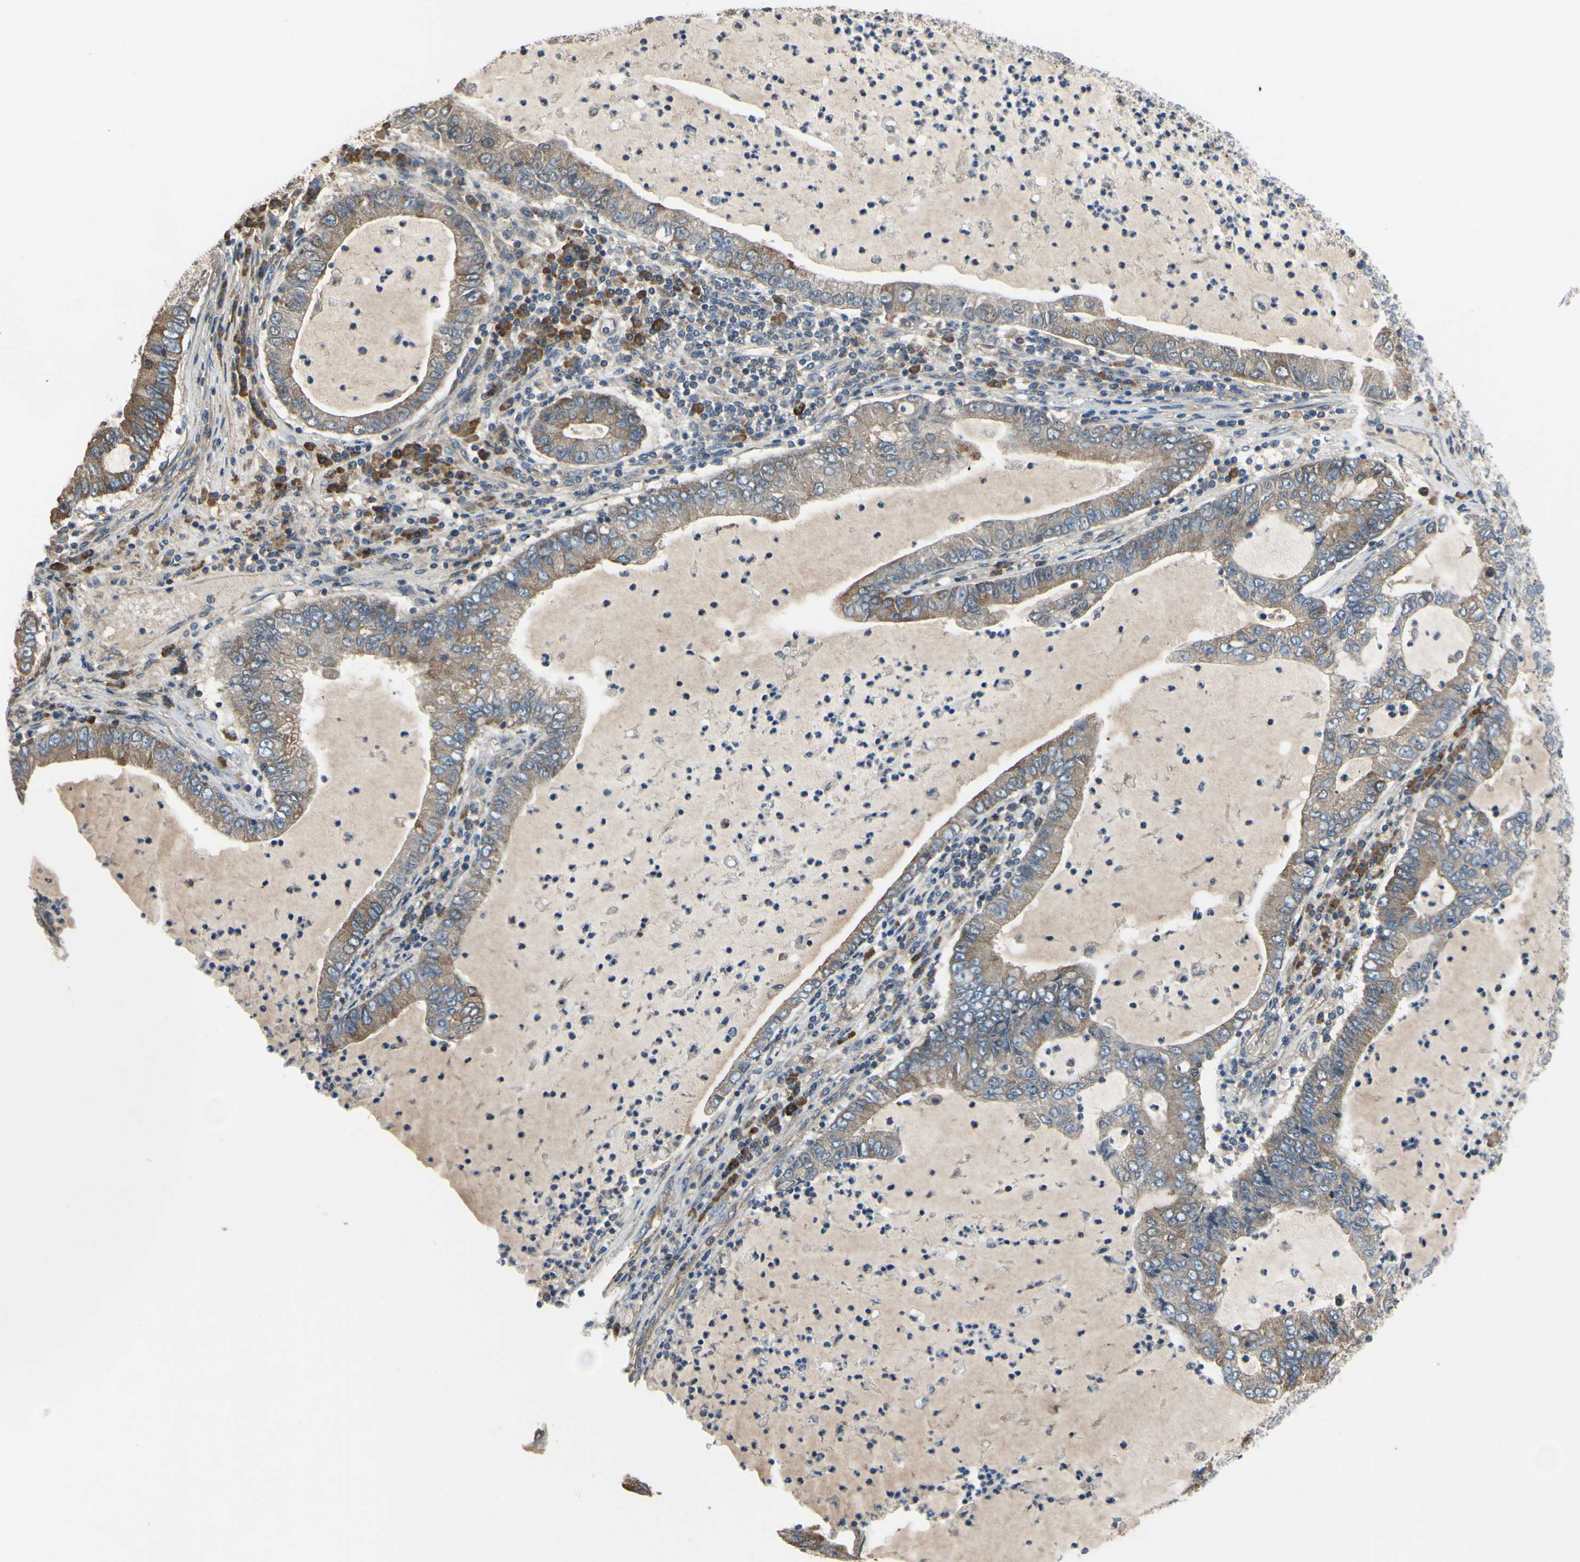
{"staining": {"intensity": "moderate", "quantity": ">75%", "location": "cytoplasmic/membranous"}, "tissue": "lung cancer", "cell_type": "Tumor cells", "image_type": "cancer", "snomed": [{"axis": "morphology", "description": "Adenocarcinoma, NOS"}, {"axis": "topography", "description": "Lung"}], "caption": "This photomicrograph shows adenocarcinoma (lung) stained with IHC to label a protein in brown. The cytoplasmic/membranous of tumor cells show moderate positivity for the protein. Nuclei are counter-stained blue.", "gene": "BECN1", "patient": {"sex": "female", "age": 51}}